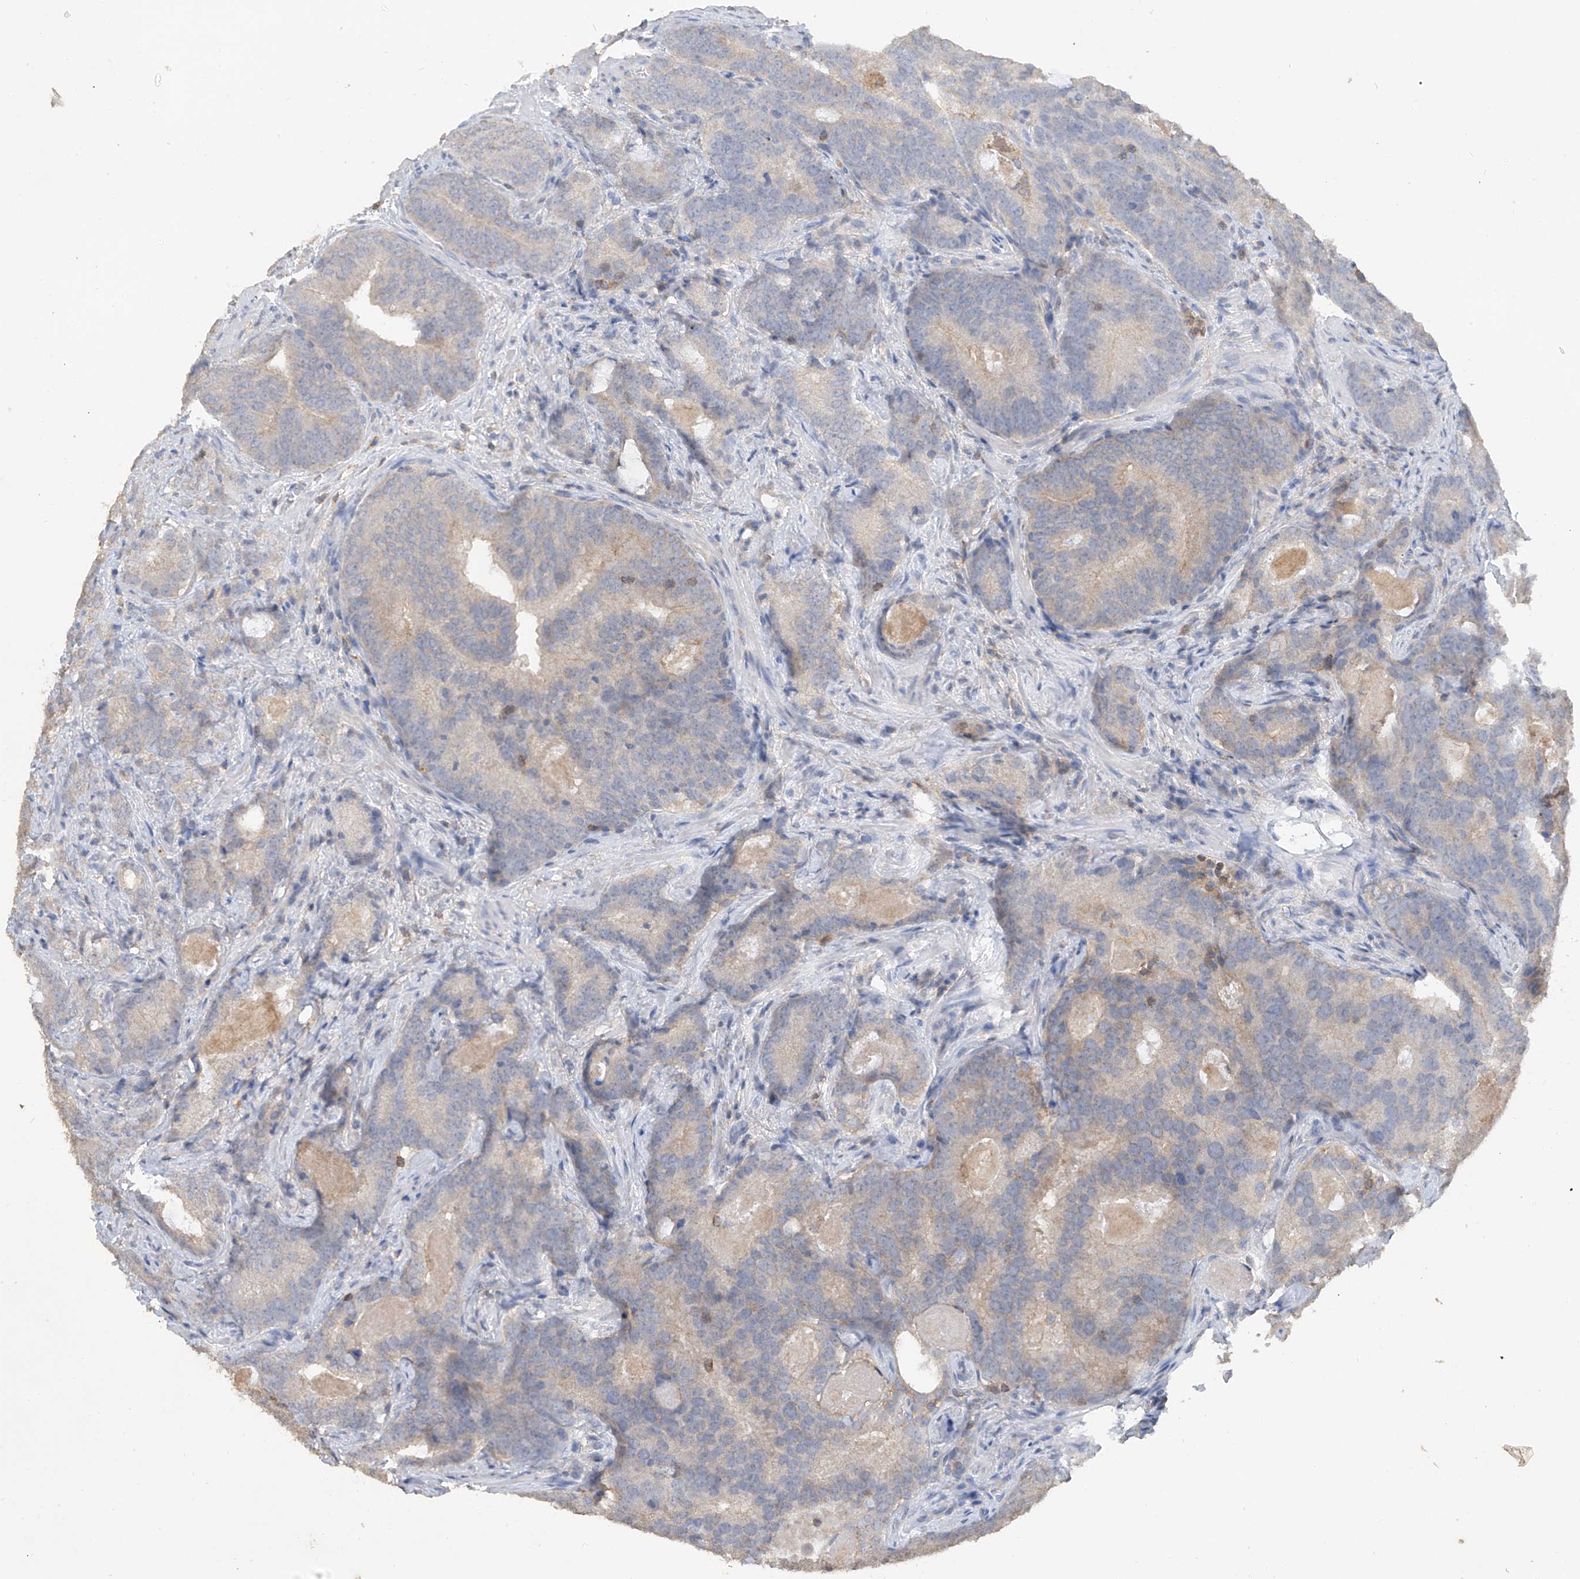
{"staining": {"intensity": "weak", "quantity": "<25%", "location": "cytoplasmic/membranous"}, "tissue": "prostate cancer", "cell_type": "Tumor cells", "image_type": "cancer", "snomed": [{"axis": "morphology", "description": "Adenocarcinoma, High grade"}, {"axis": "topography", "description": "Prostate"}], "caption": "High power microscopy histopathology image of an immunohistochemistry micrograph of prostate cancer, revealing no significant expression in tumor cells. Nuclei are stained in blue.", "gene": "HAS3", "patient": {"sex": "male", "age": 66}}